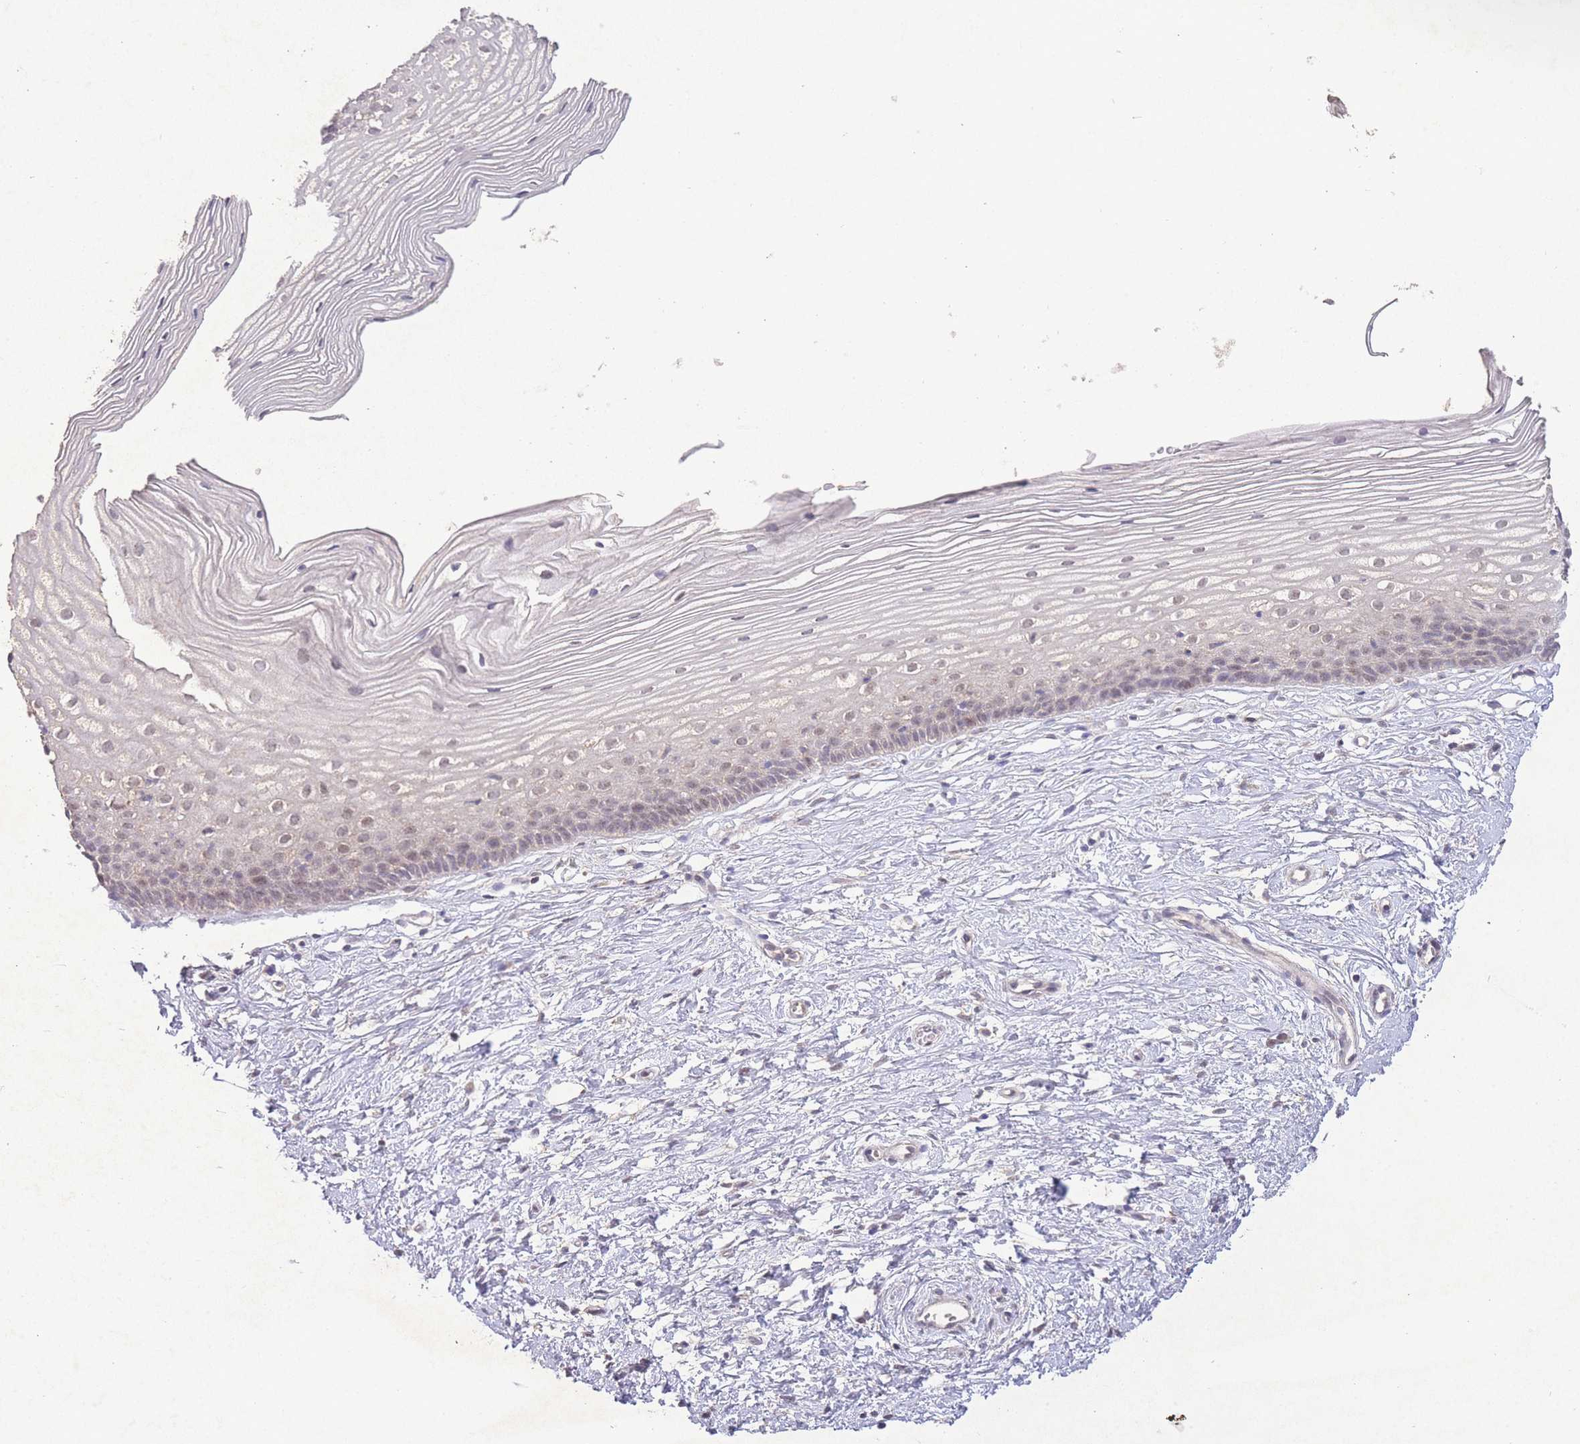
{"staining": {"intensity": "weak", "quantity": "<25%", "location": "cytoplasmic/membranous"}, "tissue": "cervix", "cell_type": "Glandular cells", "image_type": "normal", "snomed": [{"axis": "morphology", "description": "Normal tissue, NOS"}, {"axis": "topography", "description": "Cervix"}], "caption": "Benign cervix was stained to show a protein in brown. There is no significant positivity in glandular cells. (Immunohistochemistry (ihc), brightfield microscopy, high magnification).", "gene": "RNF144B", "patient": {"sex": "female", "age": 40}}